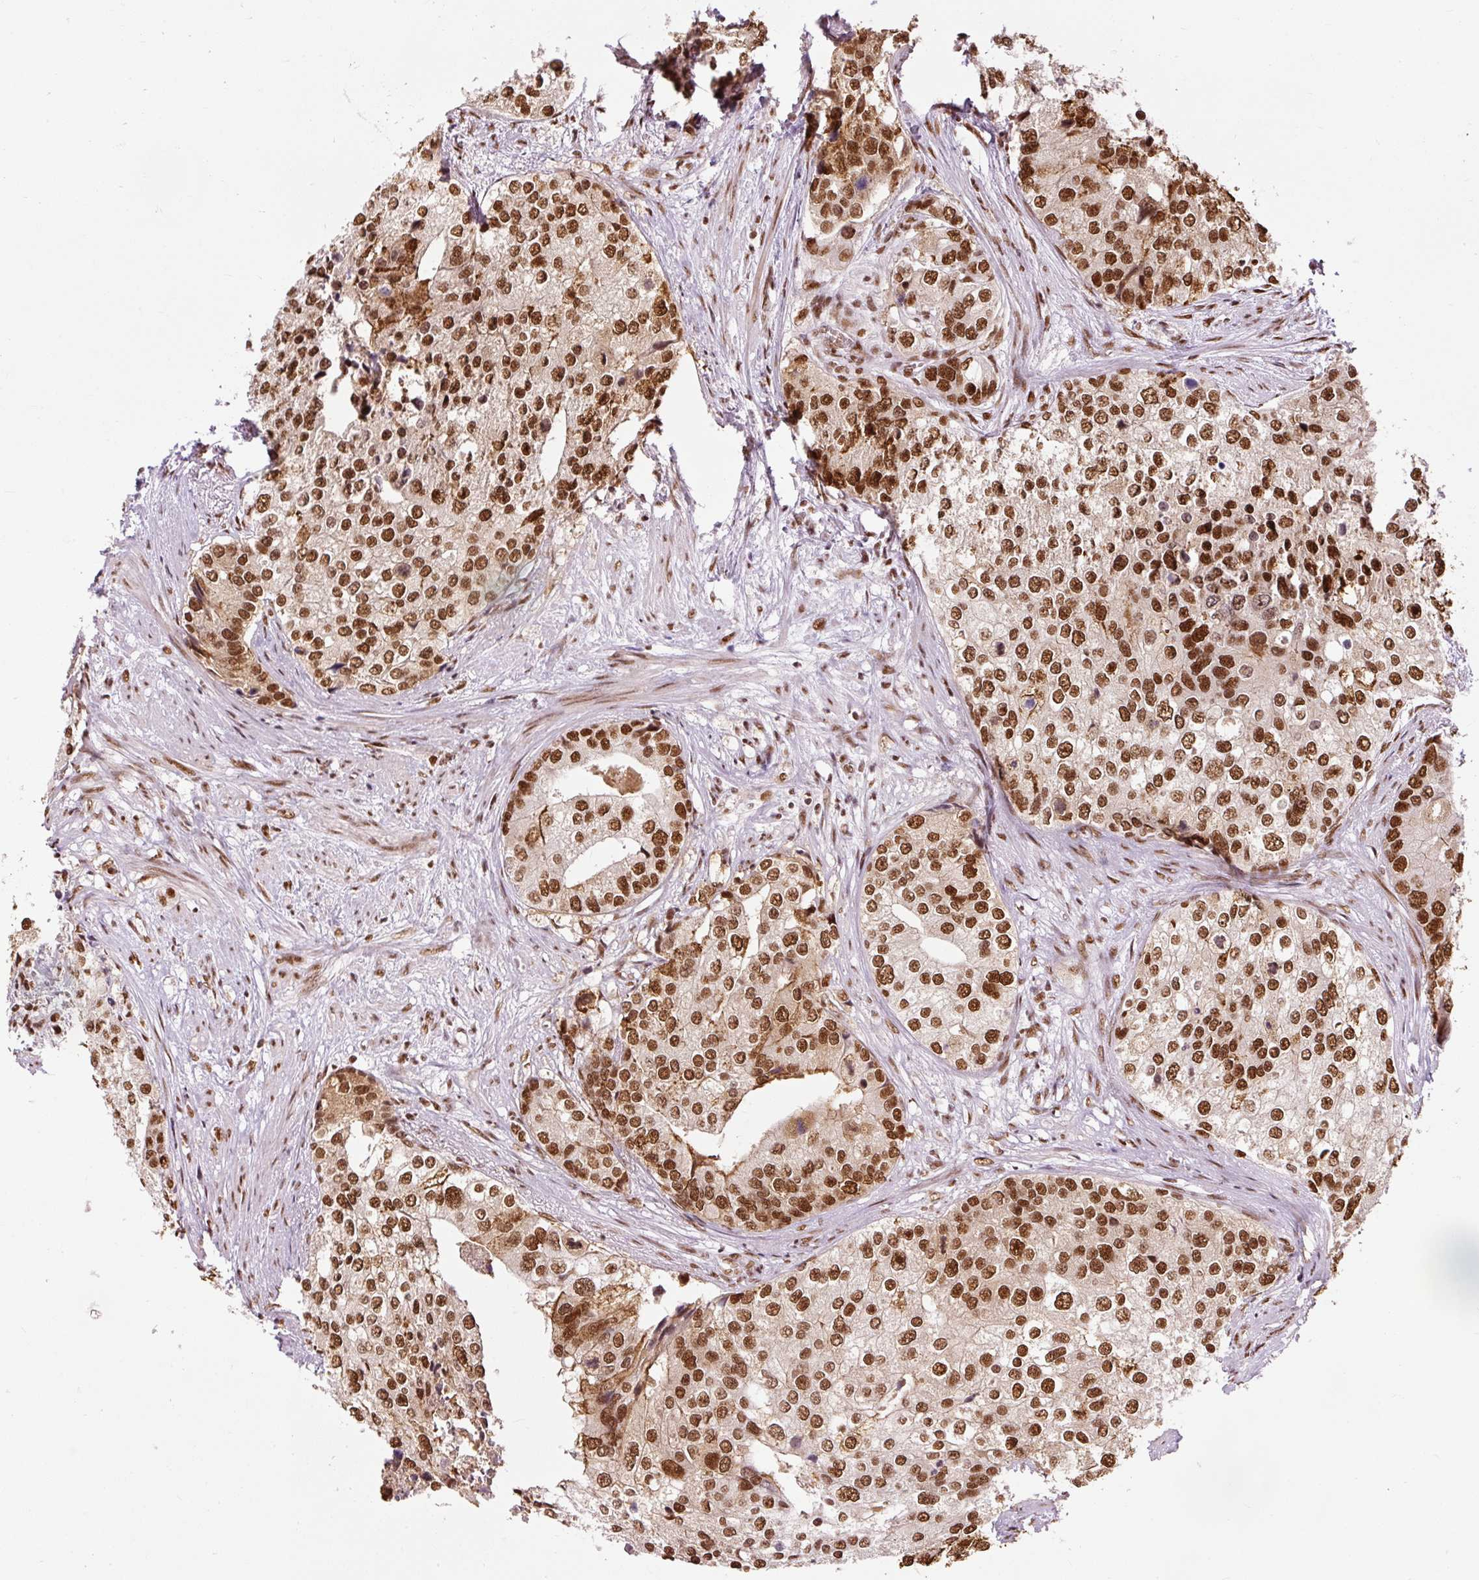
{"staining": {"intensity": "strong", "quantity": ">75%", "location": "nuclear"}, "tissue": "prostate cancer", "cell_type": "Tumor cells", "image_type": "cancer", "snomed": [{"axis": "morphology", "description": "Adenocarcinoma, High grade"}, {"axis": "topography", "description": "Prostate"}], "caption": "High-magnification brightfield microscopy of prostate cancer (high-grade adenocarcinoma) stained with DAB (3,3'-diaminobenzidine) (brown) and counterstained with hematoxylin (blue). tumor cells exhibit strong nuclear positivity is seen in approximately>75% of cells. (DAB (3,3'-diaminobenzidine) = brown stain, brightfield microscopy at high magnification).", "gene": "ZBTB44", "patient": {"sex": "male", "age": 62}}